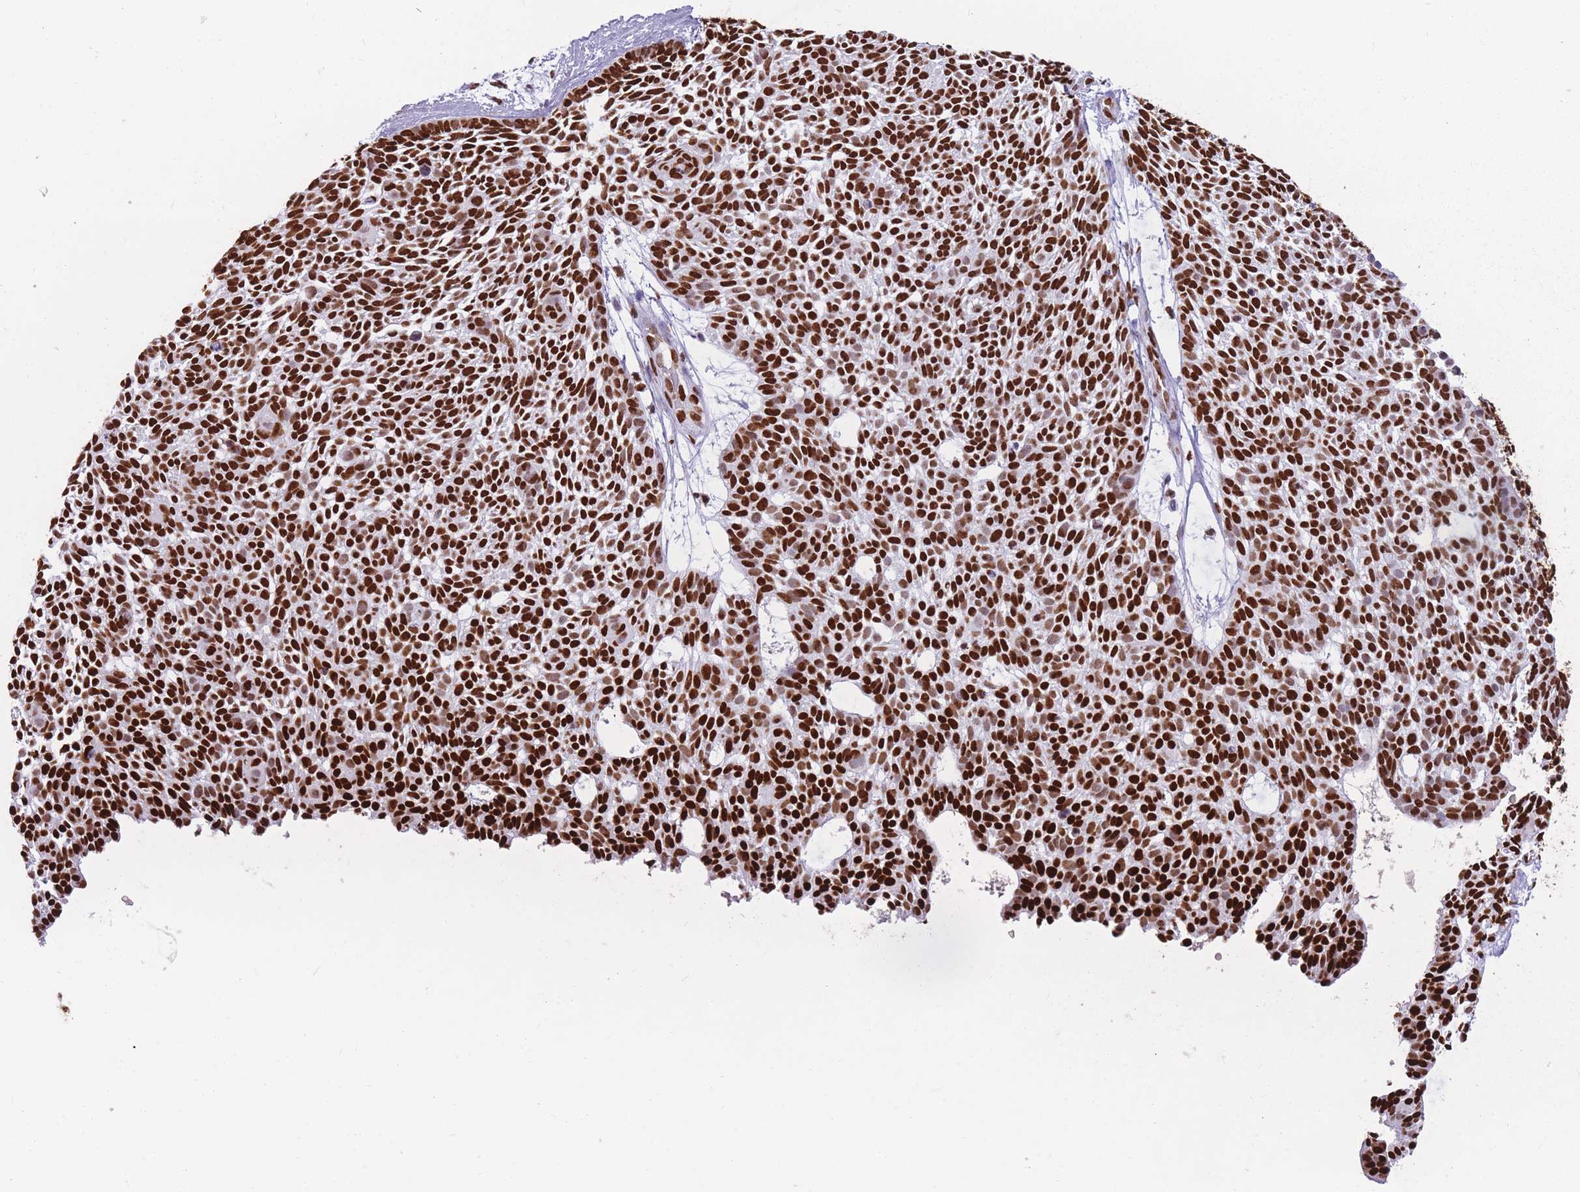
{"staining": {"intensity": "strong", "quantity": ">75%", "location": "nuclear"}, "tissue": "skin cancer", "cell_type": "Tumor cells", "image_type": "cancer", "snomed": [{"axis": "morphology", "description": "Basal cell carcinoma"}, {"axis": "topography", "description": "Skin"}], "caption": "Immunohistochemical staining of basal cell carcinoma (skin) demonstrates high levels of strong nuclear staining in about >75% of tumor cells. (DAB (3,3'-diaminobenzidine) IHC, brown staining for protein, blue staining for nuclei).", "gene": "HNRNPUL1", "patient": {"sex": "male", "age": 61}}